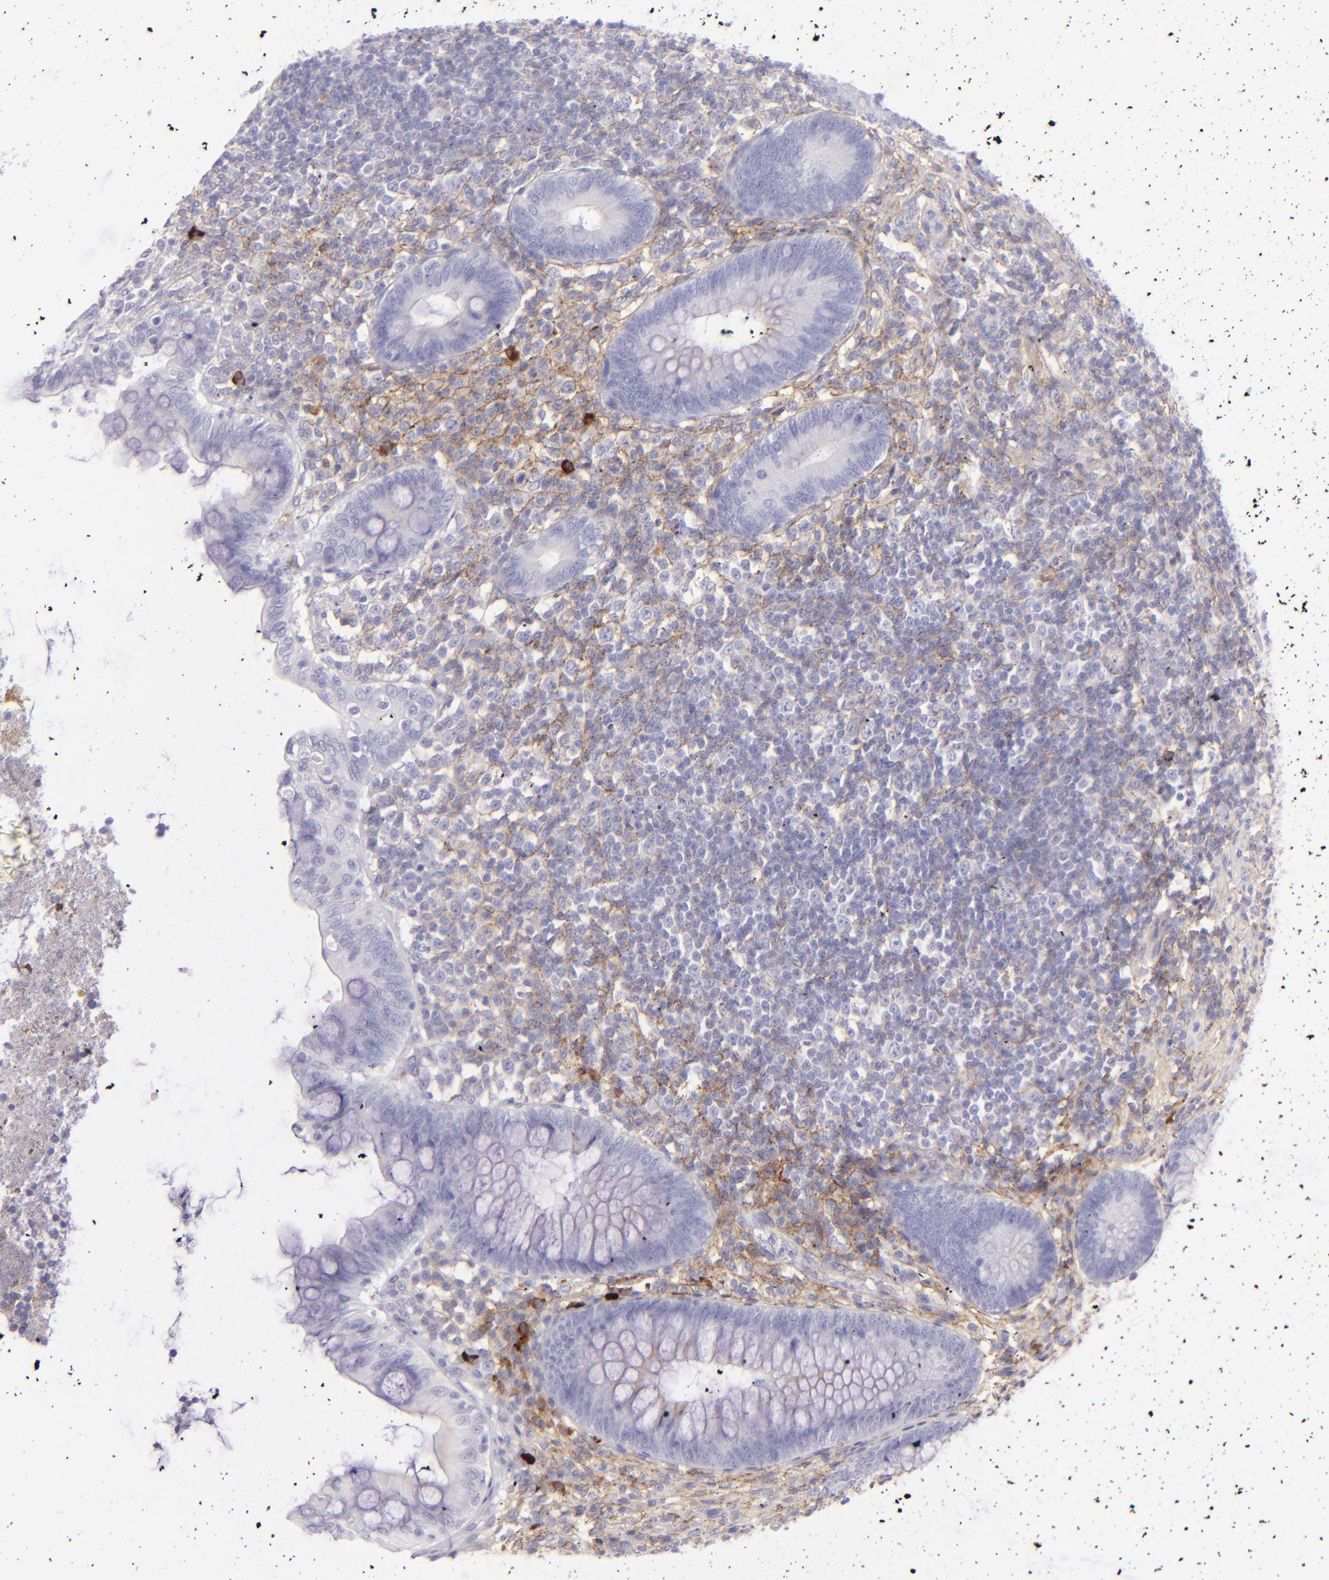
{"staining": {"intensity": "negative", "quantity": "none", "location": "none"}, "tissue": "appendix", "cell_type": "Glandular cells", "image_type": "normal", "snomed": [{"axis": "morphology", "description": "Normal tissue, NOS"}, {"axis": "topography", "description": "Appendix"}], "caption": "The immunohistochemistry (IHC) image has no significant staining in glandular cells of appendix. (DAB immunohistochemistry (IHC) with hematoxylin counter stain).", "gene": "CD81", "patient": {"sex": "female", "age": 66}}